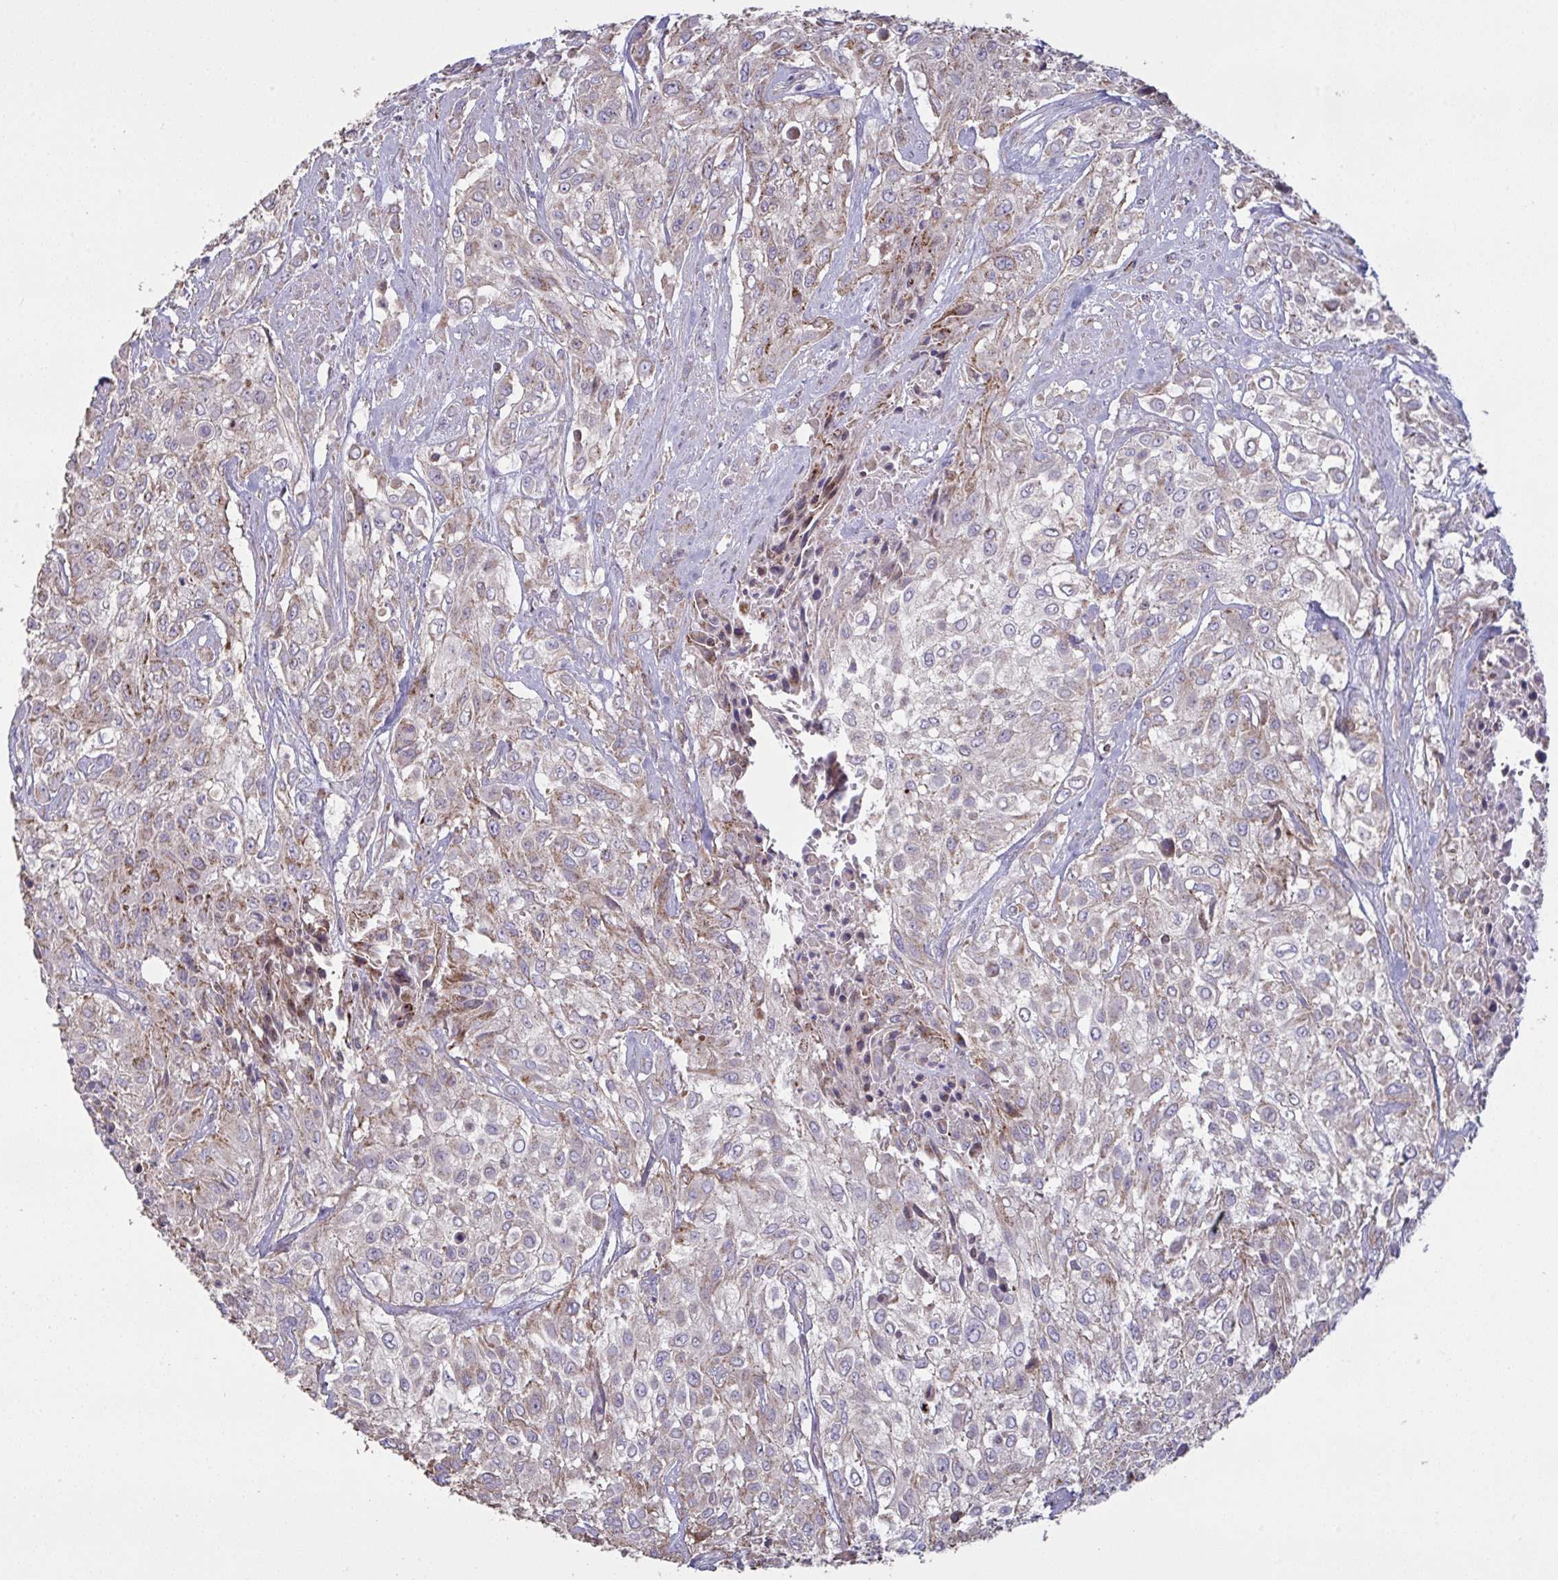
{"staining": {"intensity": "weak", "quantity": ">75%", "location": "cytoplasmic/membranous"}, "tissue": "urothelial cancer", "cell_type": "Tumor cells", "image_type": "cancer", "snomed": [{"axis": "morphology", "description": "Urothelial carcinoma, High grade"}, {"axis": "topography", "description": "Urinary bladder"}], "caption": "High-power microscopy captured an IHC histopathology image of urothelial carcinoma (high-grade), revealing weak cytoplasmic/membranous positivity in approximately >75% of tumor cells. Using DAB (3,3'-diaminobenzidine) (brown) and hematoxylin (blue) stains, captured at high magnification using brightfield microscopy.", "gene": "MICOS10", "patient": {"sex": "male", "age": 57}}